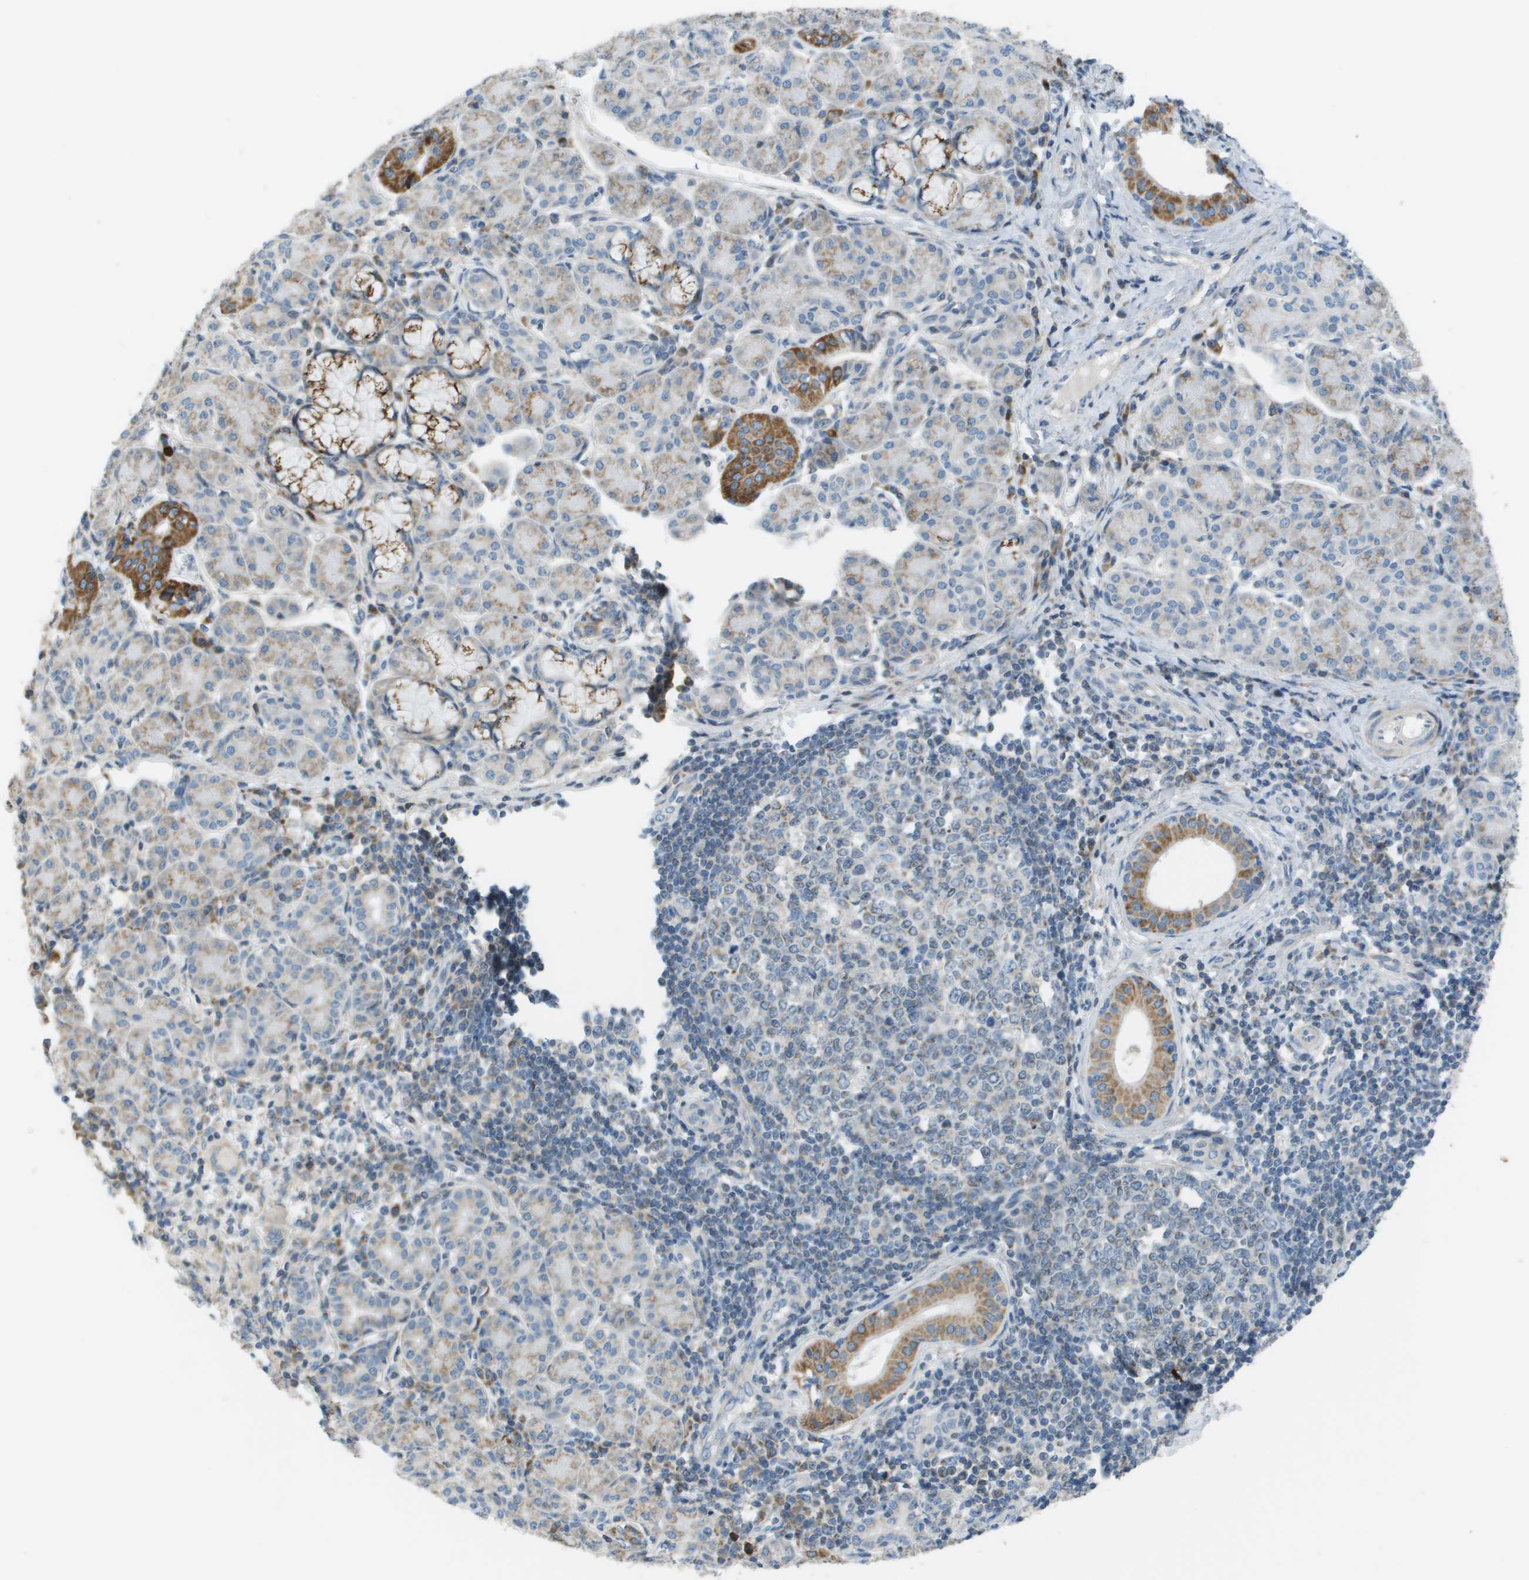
{"staining": {"intensity": "moderate", "quantity": "<25%", "location": "cytoplasmic/membranous"}, "tissue": "salivary gland", "cell_type": "Glandular cells", "image_type": "normal", "snomed": [{"axis": "morphology", "description": "Normal tissue, NOS"}, {"axis": "morphology", "description": "Inflammation, NOS"}, {"axis": "topography", "description": "Lymph node"}, {"axis": "topography", "description": "Salivary gland"}], "caption": "A brown stain labels moderate cytoplasmic/membranous staining of a protein in glandular cells of normal salivary gland.", "gene": "GALNT6", "patient": {"sex": "male", "age": 3}}